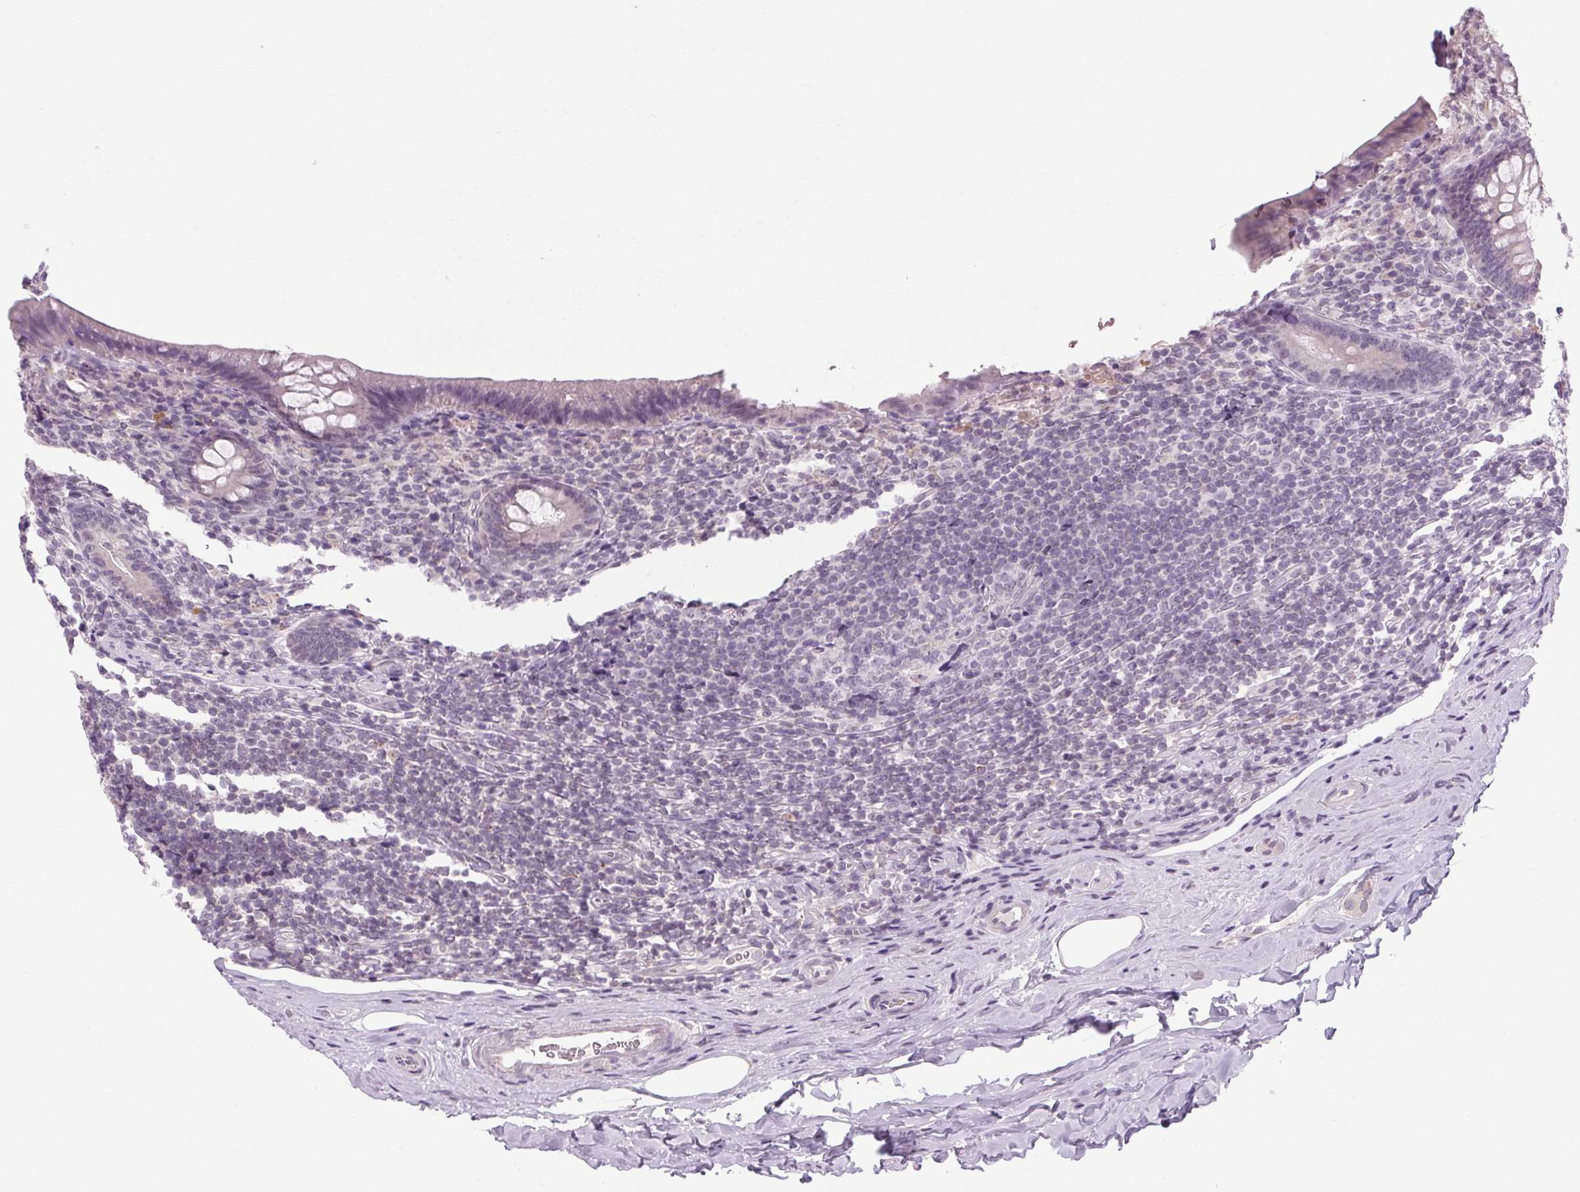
{"staining": {"intensity": "negative", "quantity": "none", "location": "none"}, "tissue": "appendix", "cell_type": "Glandular cells", "image_type": "normal", "snomed": [{"axis": "morphology", "description": "Normal tissue, NOS"}, {"axis": "topography", "description": "Appendix"}], "caption": "Glandular cells are negative for protein expression in normal human appendix. (DAB immunohistochemistry, high magnification).", "gene": "KLHL40", "patient": {"sex": "male", "age": 47}}